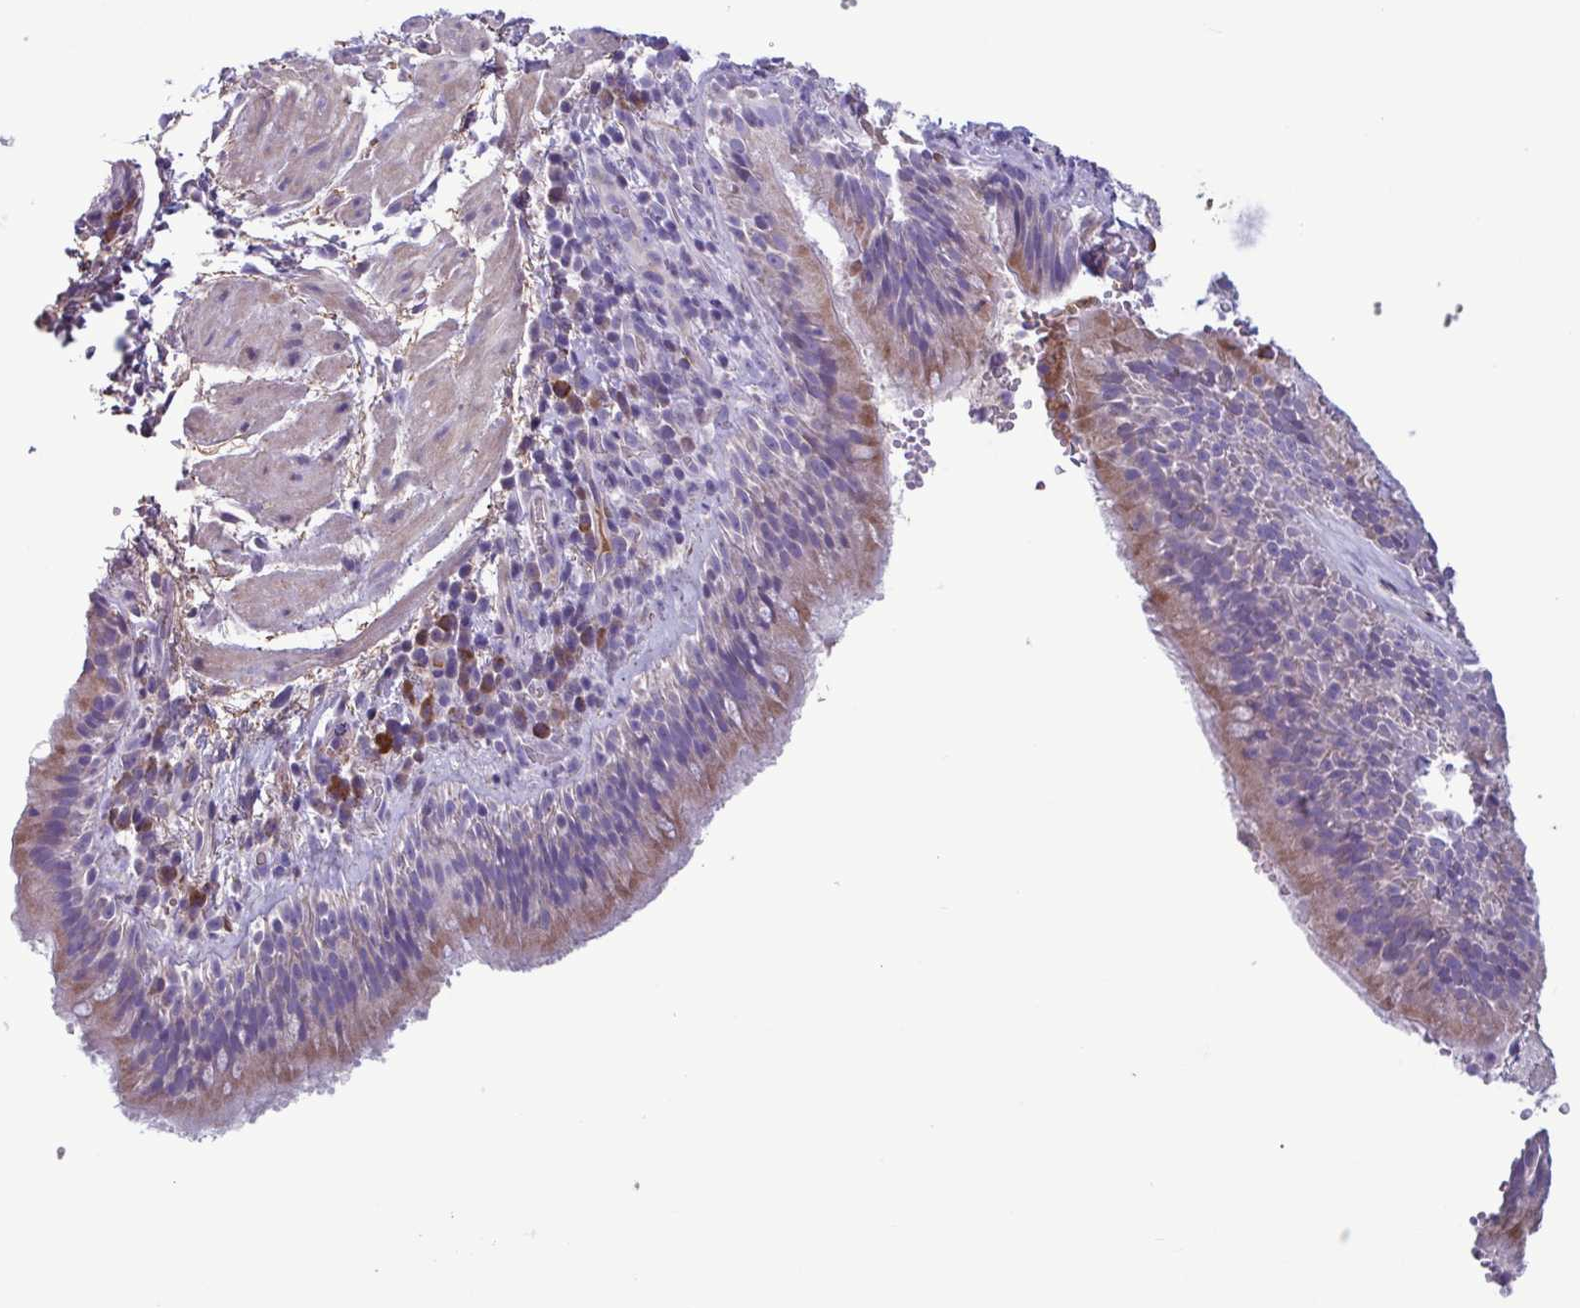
{"staining": {"intensity": "negative", "quantity": "none", "location": "none"}, "tissue": "bronchus", "cell_type": "Respiratory epithelial cells", "image_type": "normal", "snomed": [{"axis": "morphology", "description": "Normal tissue, NOS"}, {"axis": "topography", "description": "Lymph node"}, {"axis": "topography", "description": "Bronchus"}], "caption": "Protein analysis of benign bronchus demonstrates no significant positivity in respiratory epithelial cells. Nuclei are stained in blue.", "gene": "F13B", "patient": {"sex": "male", "age": 56}}